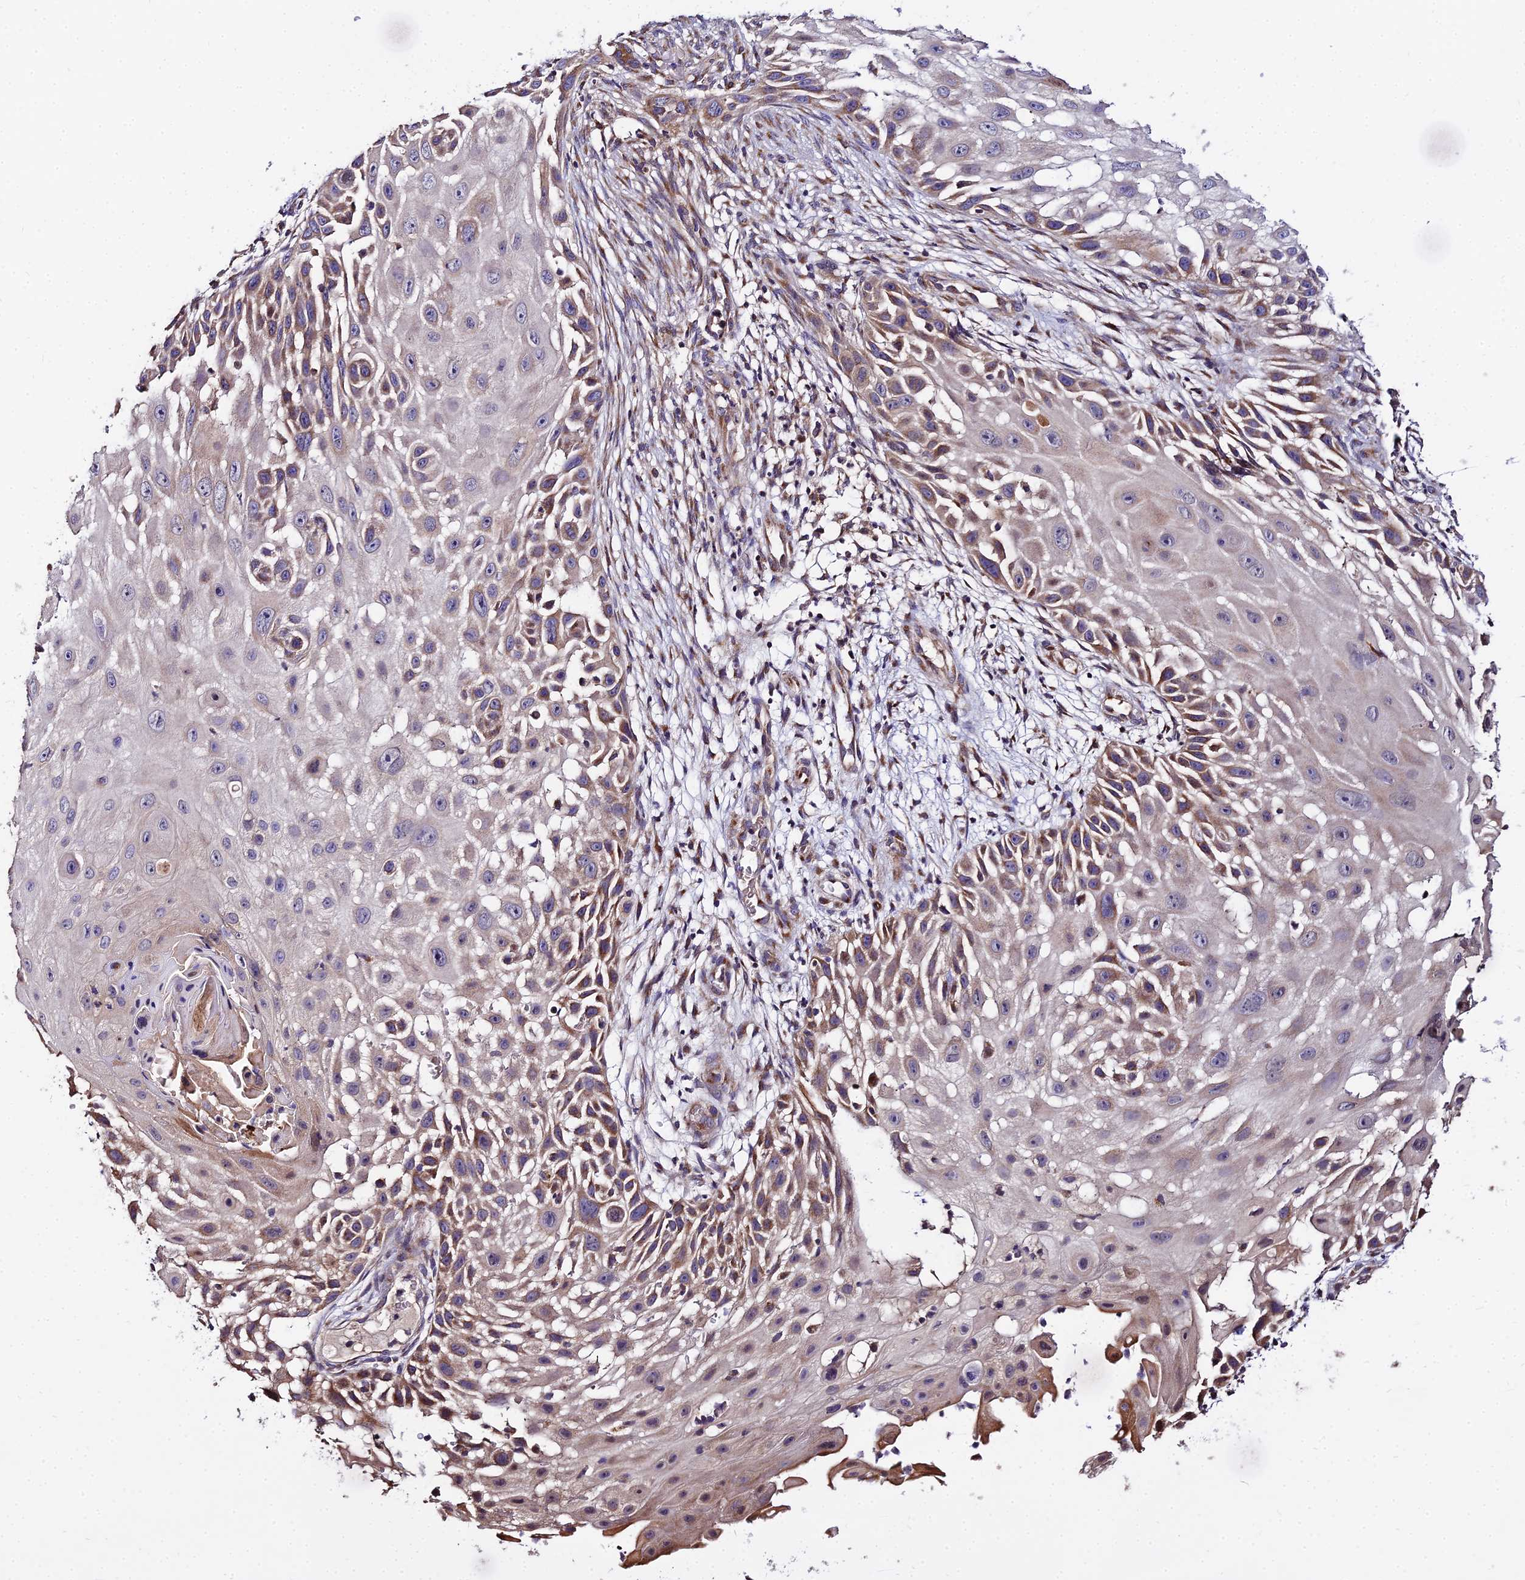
{"staining": {"intensity": "moderate", "quantity": "25%-75%", "location": "cytoplasmic/membranous"}, "tissue": "skin cancer", "cell_type": "Tumor cells", "image_type": "cancer", "snomed": [{"axis": "morphology", "description": "Squamous cell carcinoma, NOS"}, {"axis": "topography", "description": "Skin"}], "caption": "Immunohistochemistry image of neoplastic tissue: human squamous cell carcinoma (skin) stained using IHC demonstrates medium levels of moderate protein expression localized specifically in the cytoplasmic/membranous of tumor cells, appearing as a cytoplasmic/membranous brown color.", "gene": "PEX19", "patient": {"sex": "female", "age": 44}}